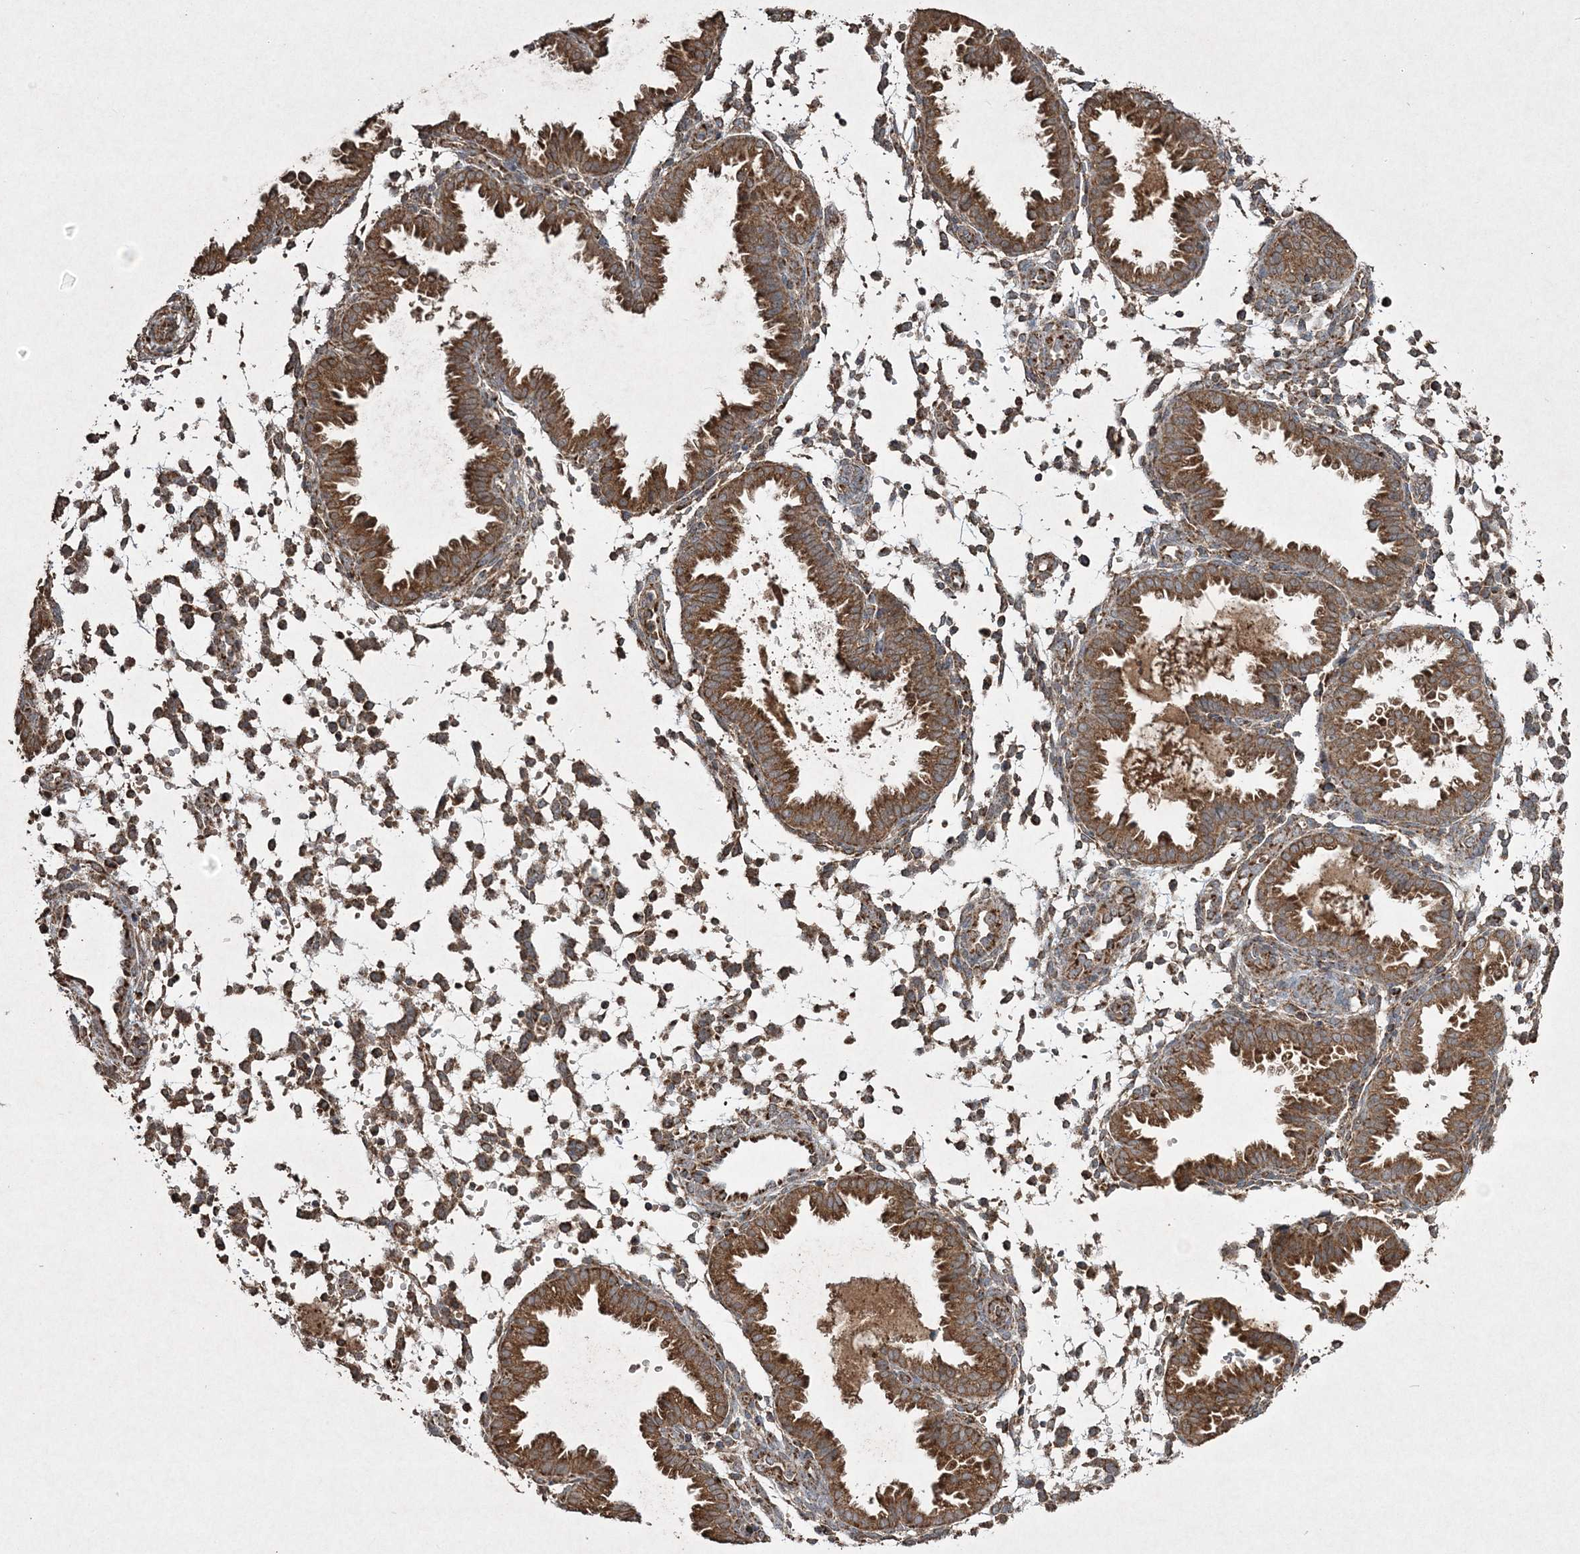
{"staining": {"intensity": "moderate", "quantity": "<25%", "location": "cytoplasmic/membranous"}, "tissue": "endometrium", "cell_type": "Cells in endometrial stroma", "image_type": "normal", "snomed": [{"axis": "morphology", "description": "Normal tissue, NOS"}, {"axis": "topography", "description": "Endometrium"}], "caption": "DAB immunohistochemical staining of benign human endometrium demonstrates moderate cytoplasmic/membranous protein positivity in approximately <25% of cells in endometrial stroma.", "gene": "GRSF1", "patient": {"sex": "female", "age": 33}}